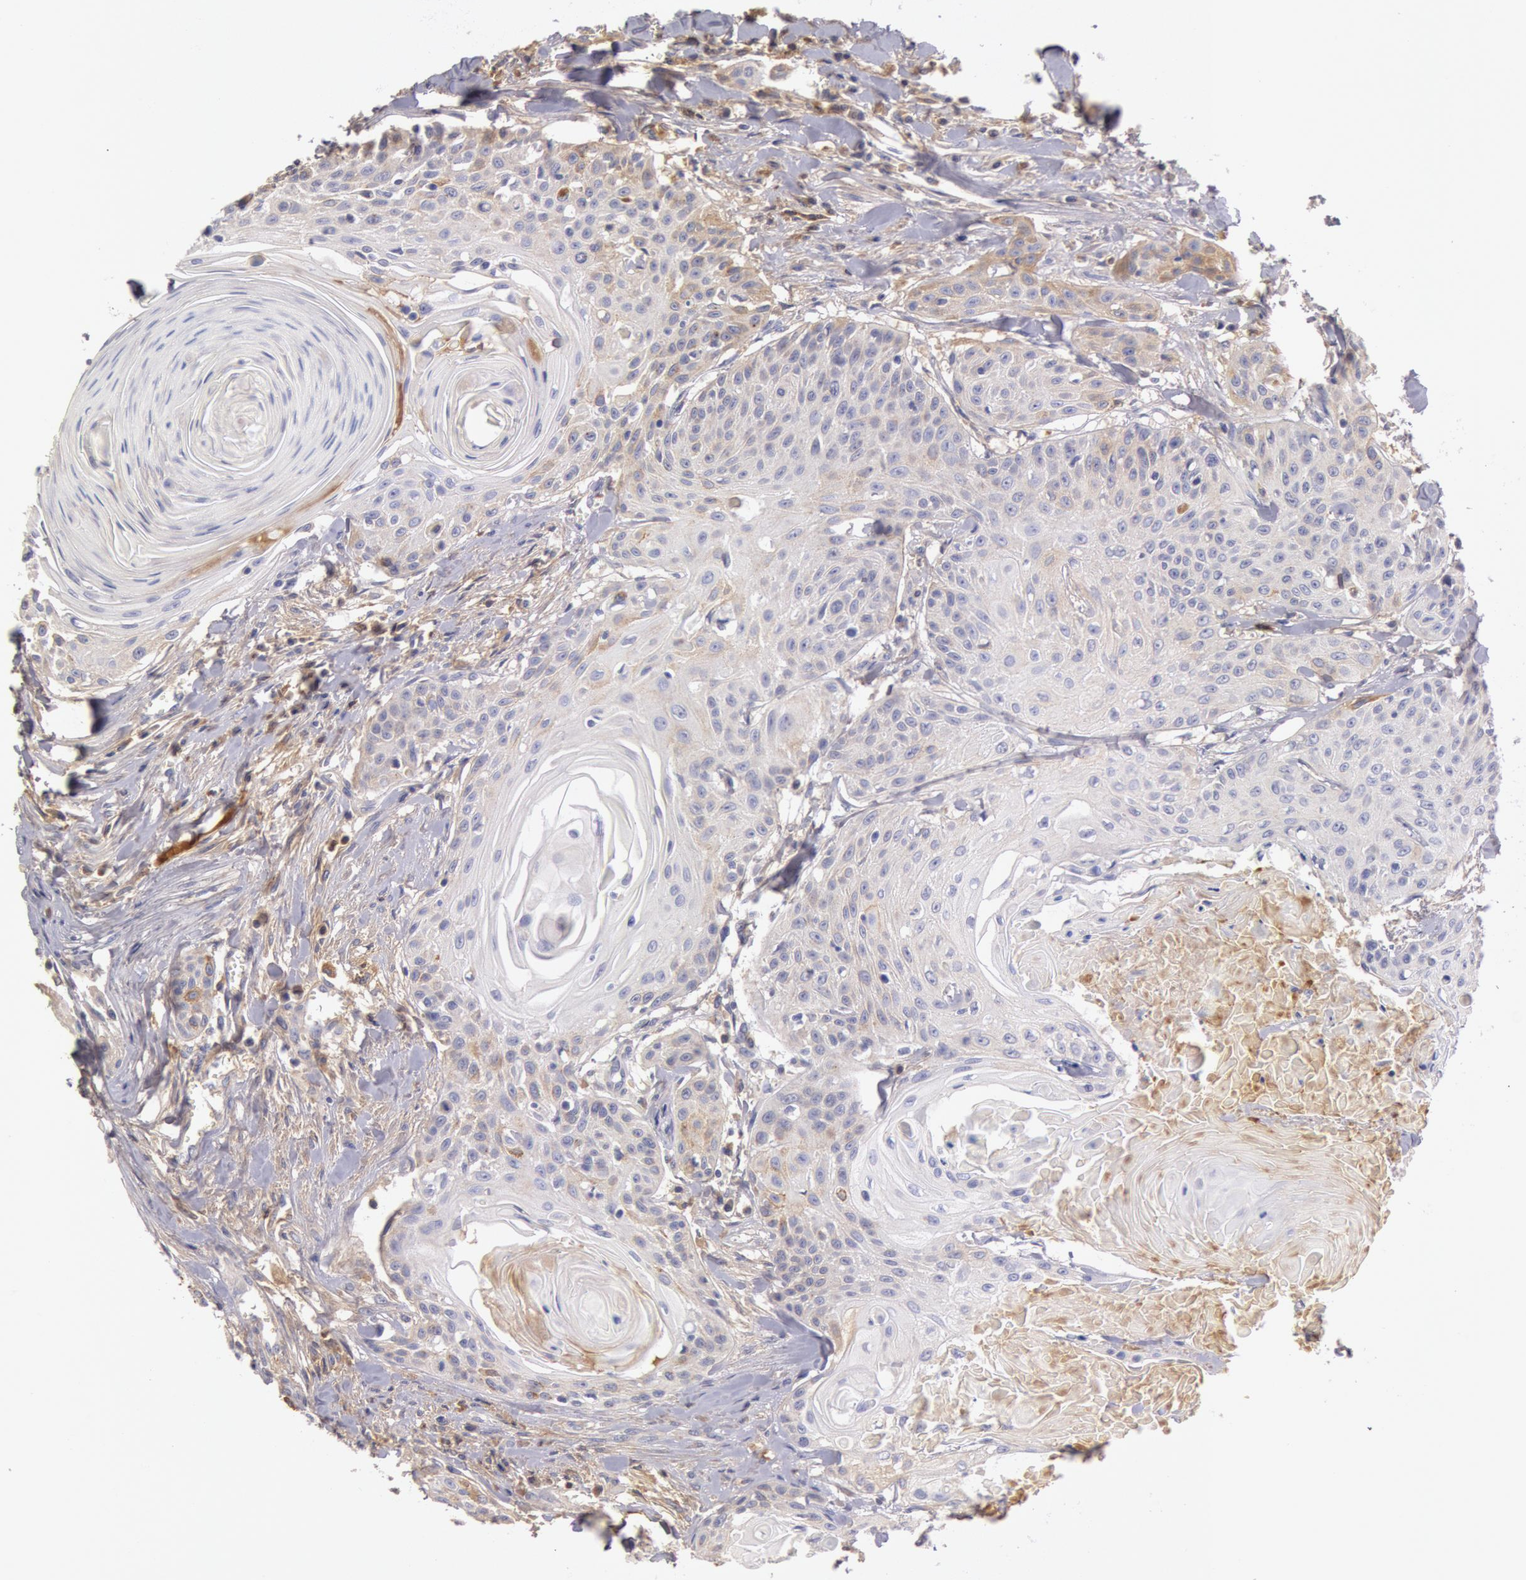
{"staining": {"intensity": "negative", "quantity": "none", "location": "none"}, "tissue": "head and neck cancer", "cell_type": "Tumor cells", "image_type": "cancer", "snomed": [{"axis": "morphology", "description": "Squamous cell carcinoma, NOS"}, {"axis": "morphology", "description": "Squamous cell carcinoma, metastatic, NOS"}, {"axis": "topography", "description": "Lymph node"}, {"axis": "topography", "description": "Salivary gland"}, {"axis": "topography", "description": "Head-Neck"}], "caption": "Head and neck cancer was stained to show a protein in brown. There is no significant positivity in tumor cells.", "gene": "C1R", "patient": {"sex": "female", "age": 74}}